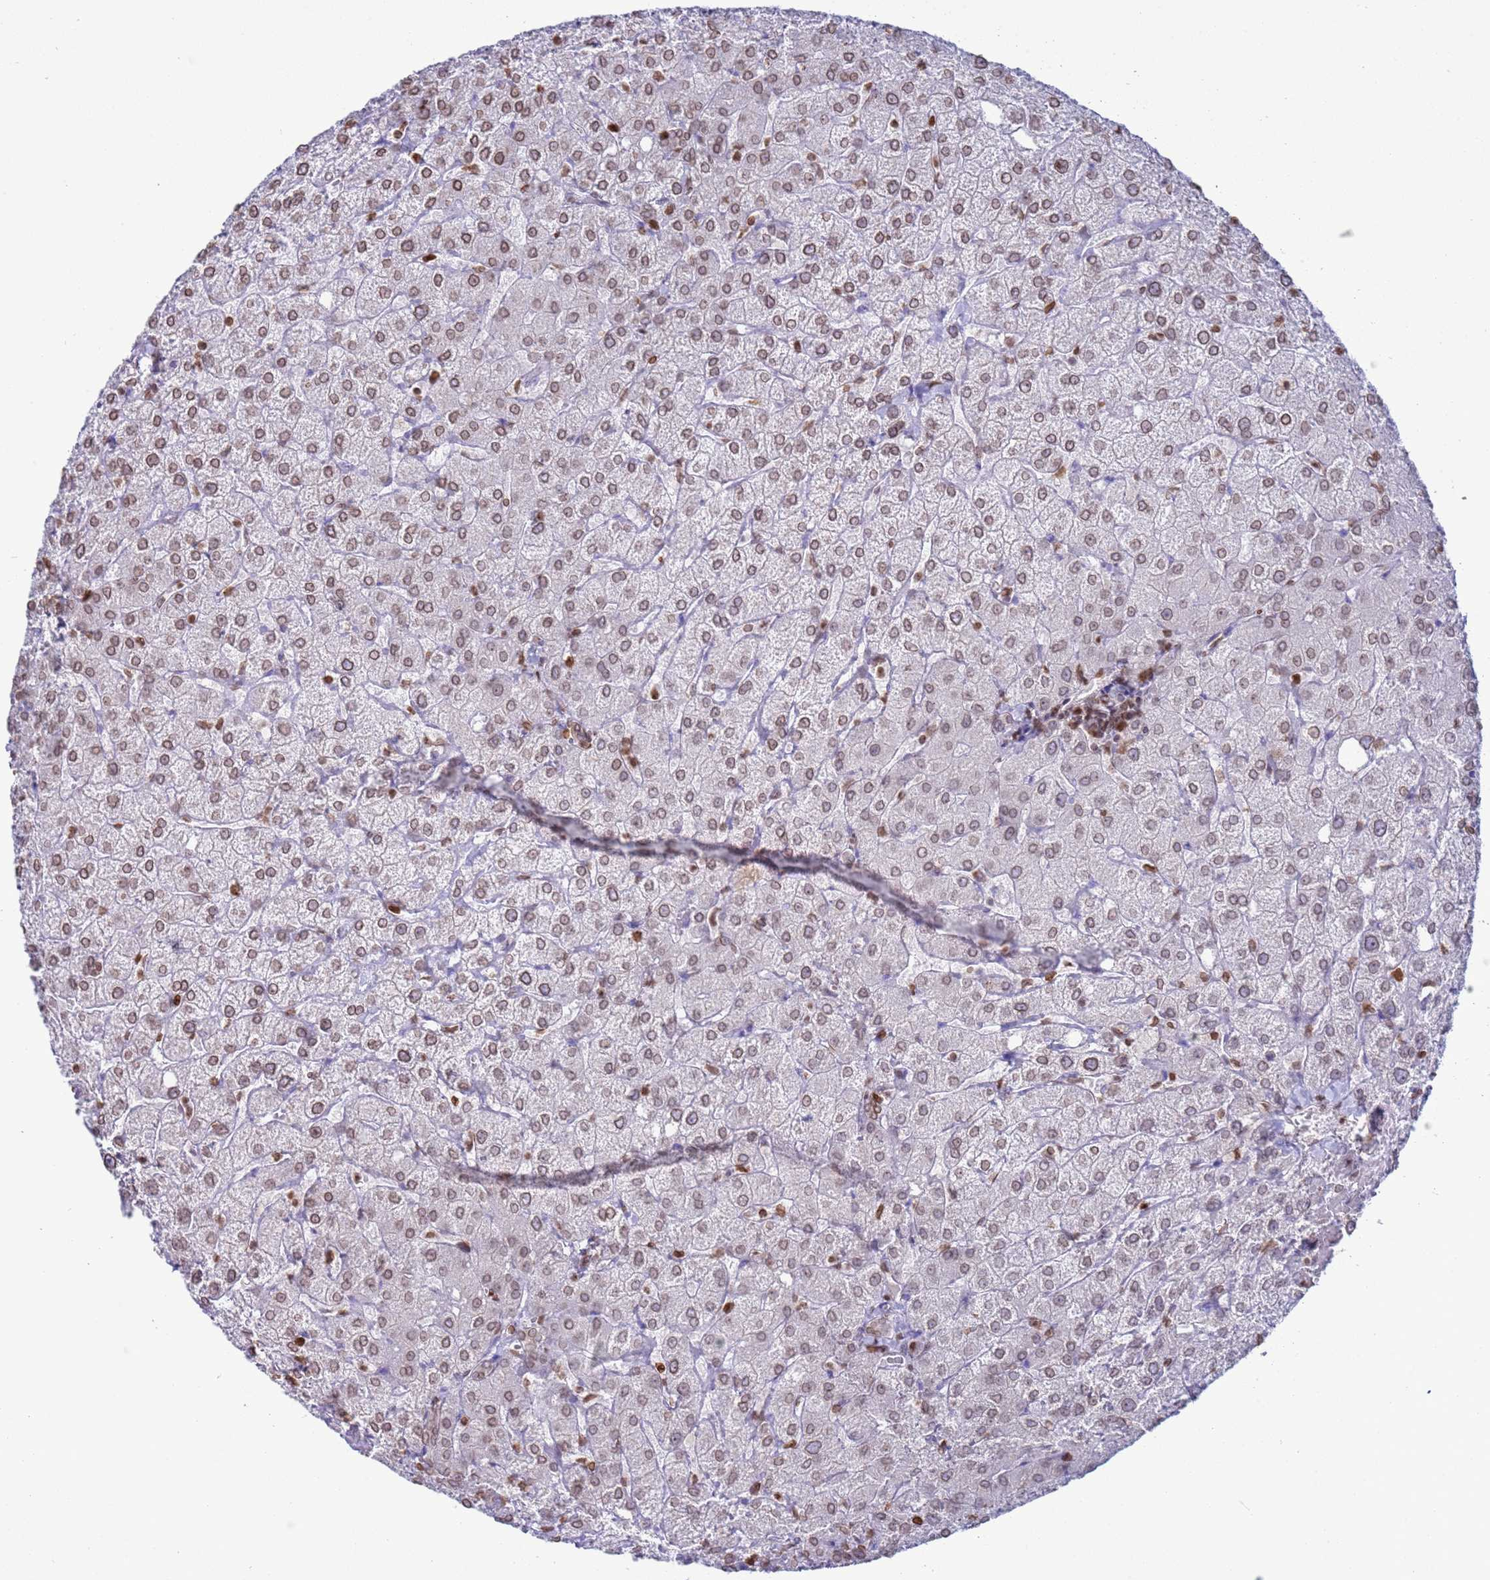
{"staining": {"intensity": "moderate", "quantity": "<25%", "location": "cytoplasmic/membranous,nuclear"}, "tissue": "liver", "cell_type": "Cholangiocytes", "image_type": "normal", "snomed": [{"axis": "morphology", "description": "Normal tissue, NOS"}, {"axis": "topography", "description": "Liver"}], "caption": "Immunohistochemical staining of benign liver shows low levels of moderate cytoplasmic/membranous,nuclear staining in about <25% of cholangiocytes. The protein of interest is shown in brown color, while the nuclei are stained blue.", "gene": "DHX37", "patient": {"sex": "female", "age": 54}}